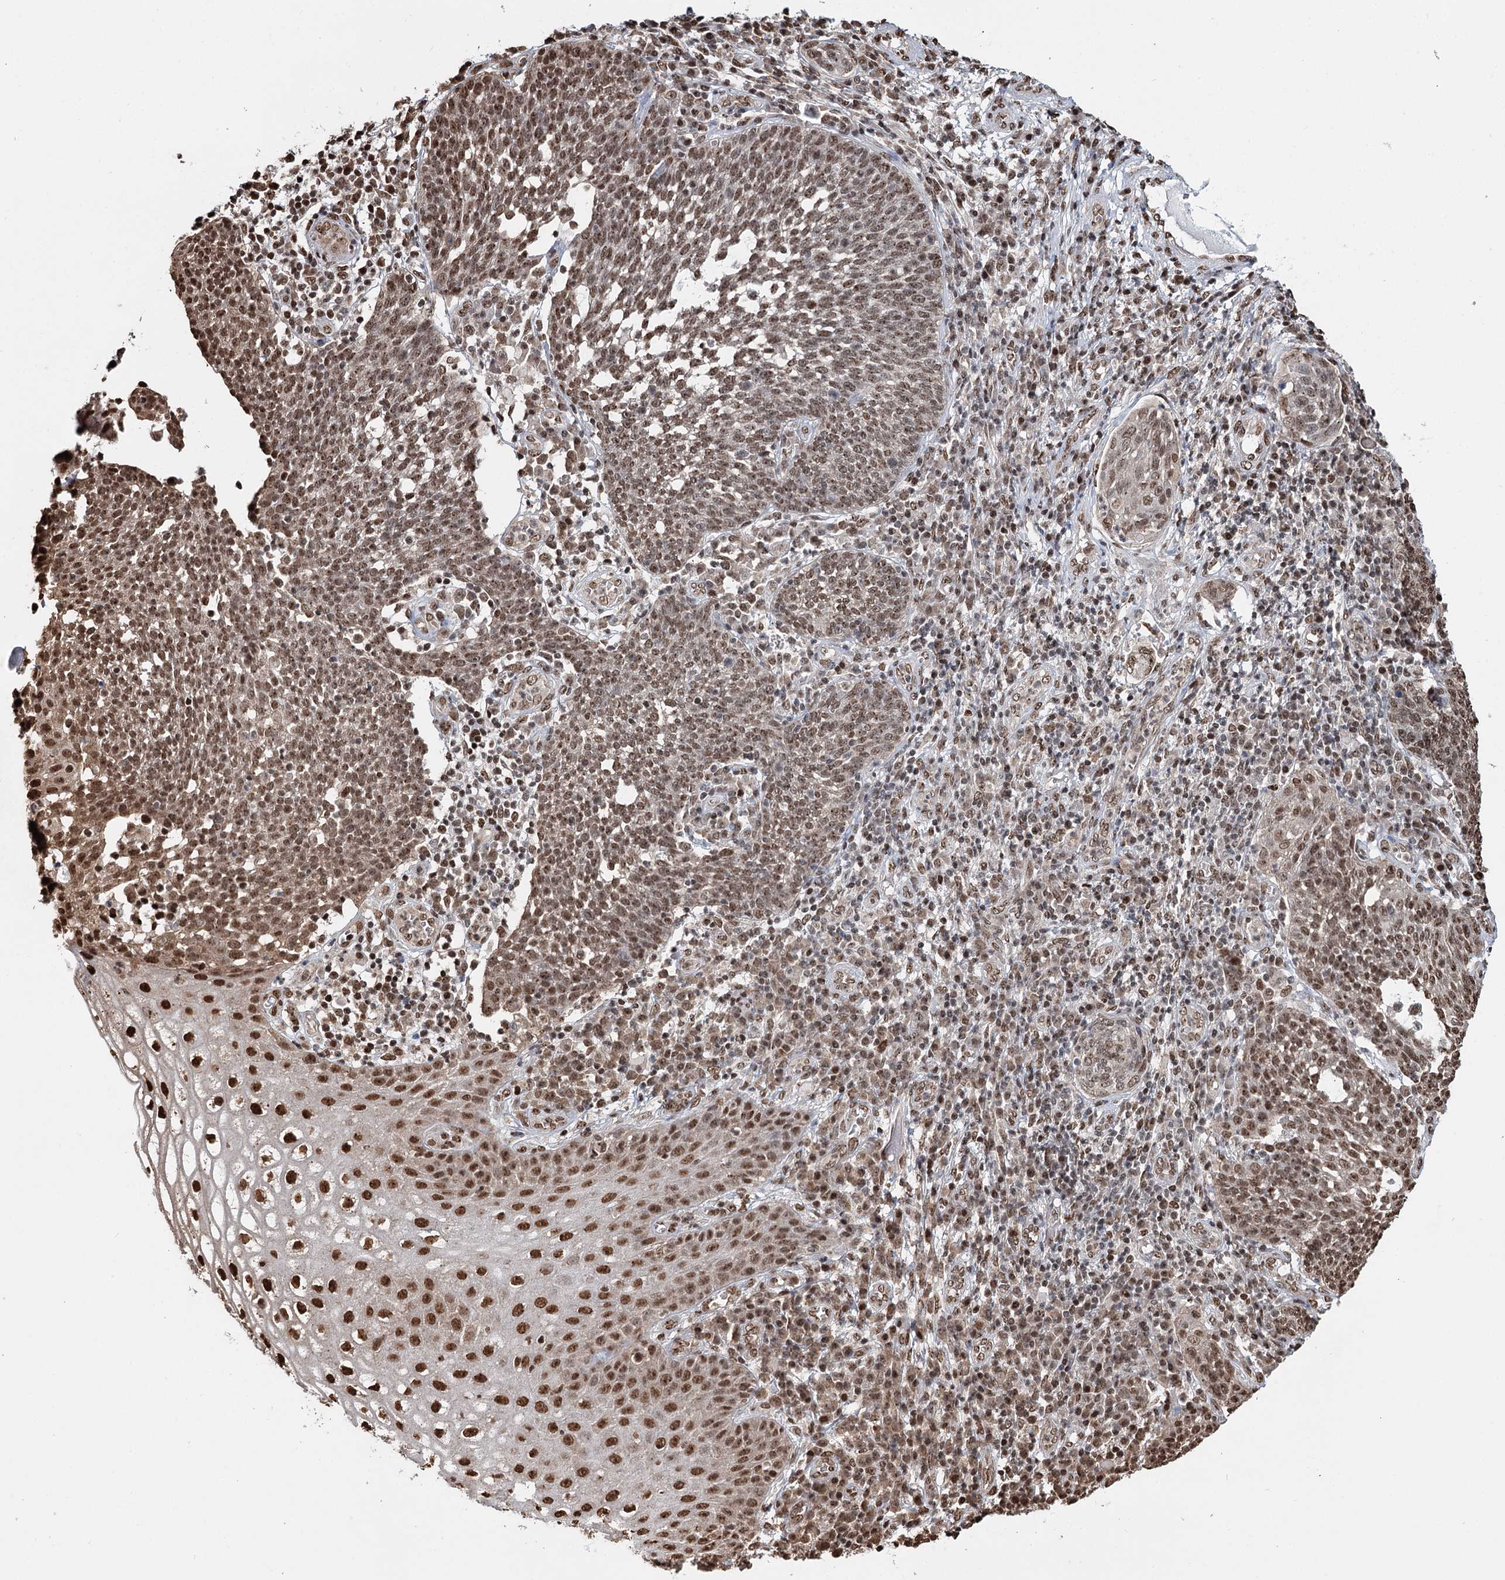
{"staining": {"intensity": "moderate", "quantity": ">75%", "location": "nuclear"}, "tissue": "cervical cancer", "cell_type": "Tumor cells", "image_type": "cancer", "snomed": [{"axis": "morphology", "description": "Squamous cell carcinoma, NOS"}, {"axis": "topography", "description": "Cervix"}], "caption": "There is medium levels of moderate nuclear staining in tumor cells of cervical cancer (squamous cell carcinoma), as demonstrated by immunohistochemical staining (brown color).", "gene": "RPS27A", "patient": {"sex": "female", "age": 34}}